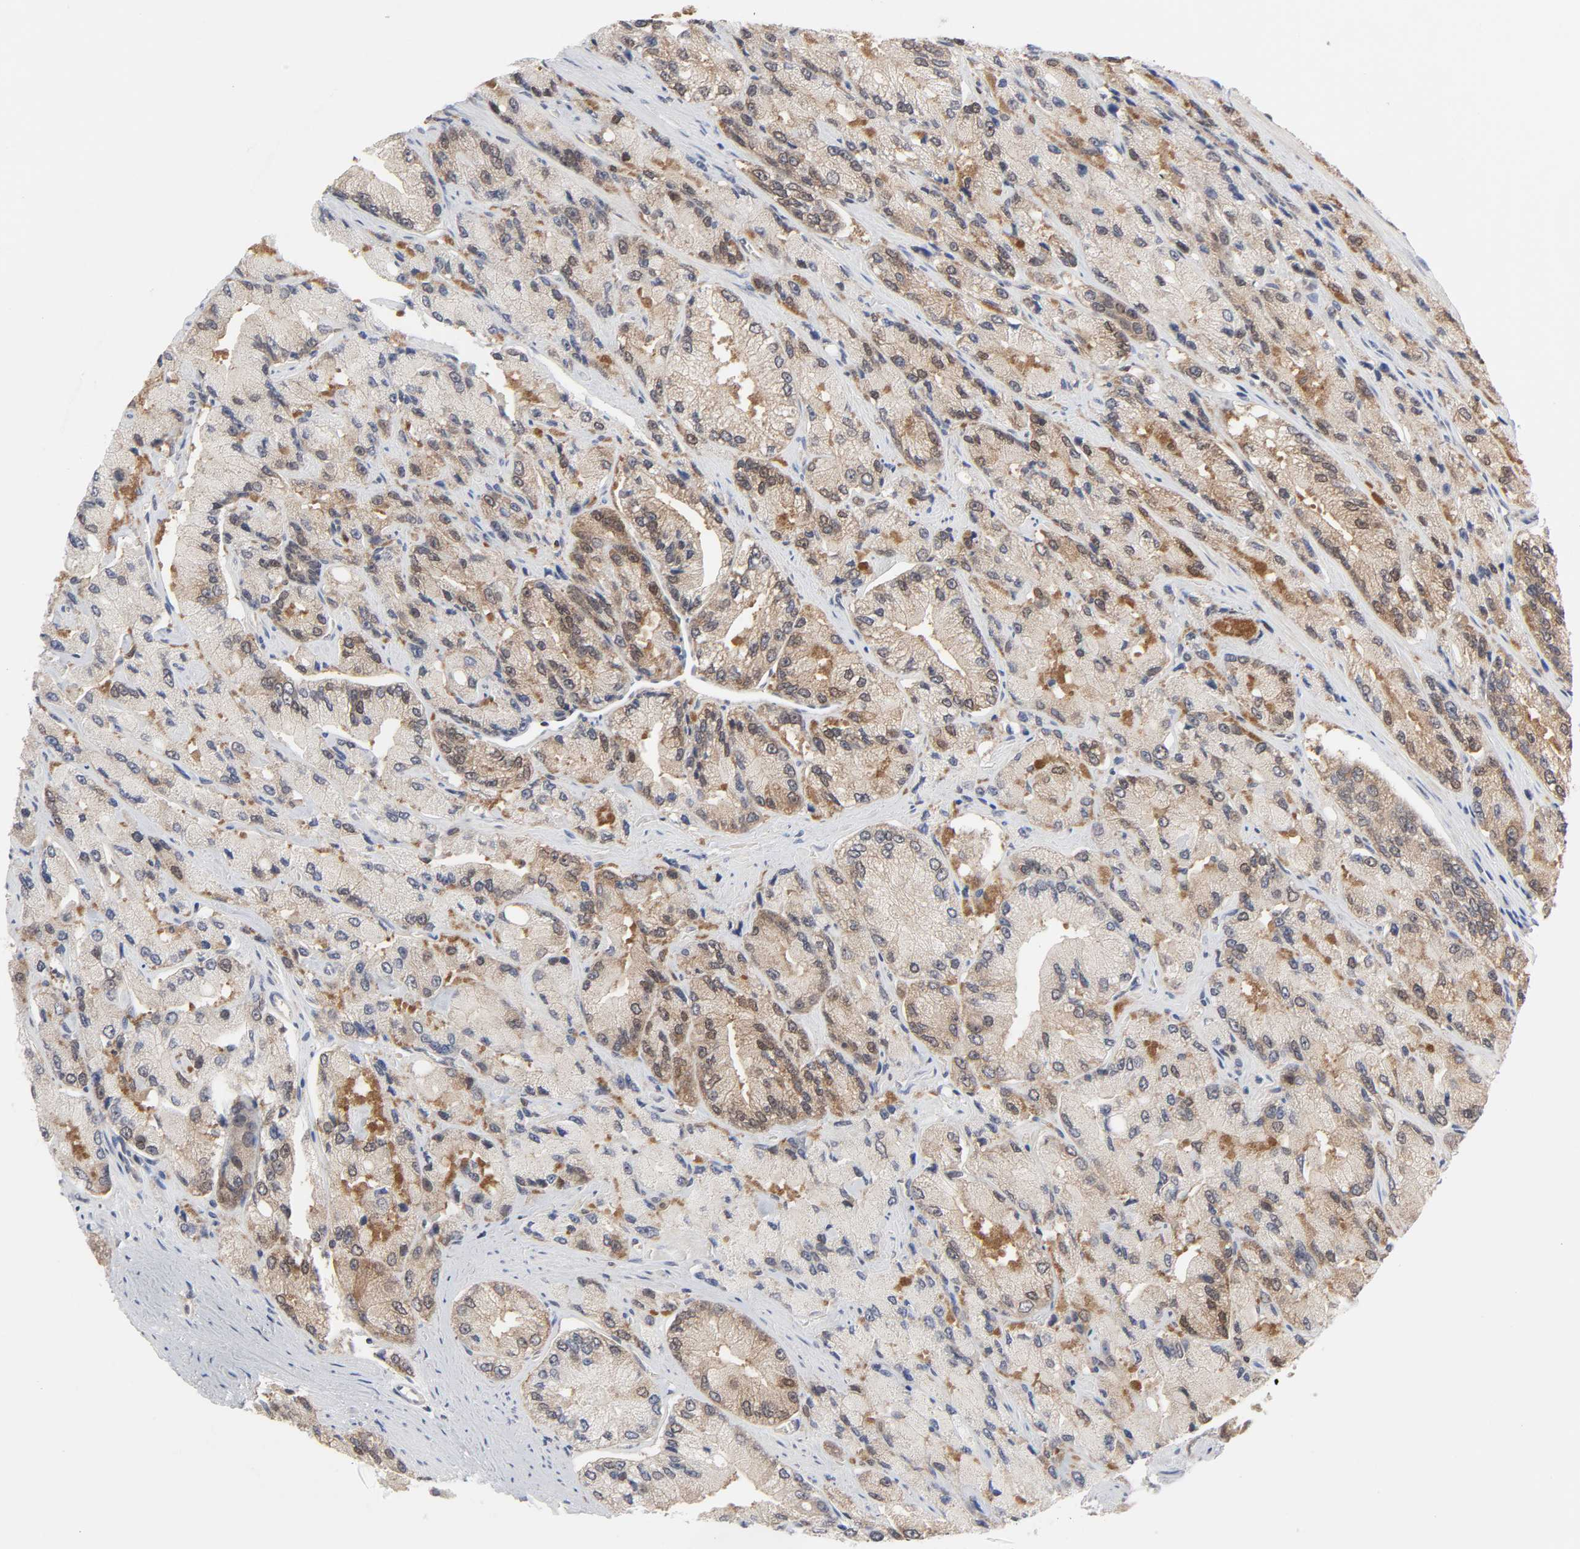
{"staining": {"intensity": "weak", "quantity": ">75%", "location": "cytoplasmic/membranous"}, "tissue": "prostate cancer", "cell_type": "Tumor cells", "image_type": "cancer", "snomed": [{"axis": "morphology", "description": "Adenocarcinoma, High grade"}, {"axis": "topography", "description": "Prostate"}], "caption": "A high-resolution photomicrograph shows immunohistochemistry (IHC) staining of prostate adenocarcinoma (high-grade), which reveals weak cytoplasmic/membranous positivity in approximately >75% of tumor cells.", "gene": "PRDX1", "patient": {"sex": "male", "age": 58}}